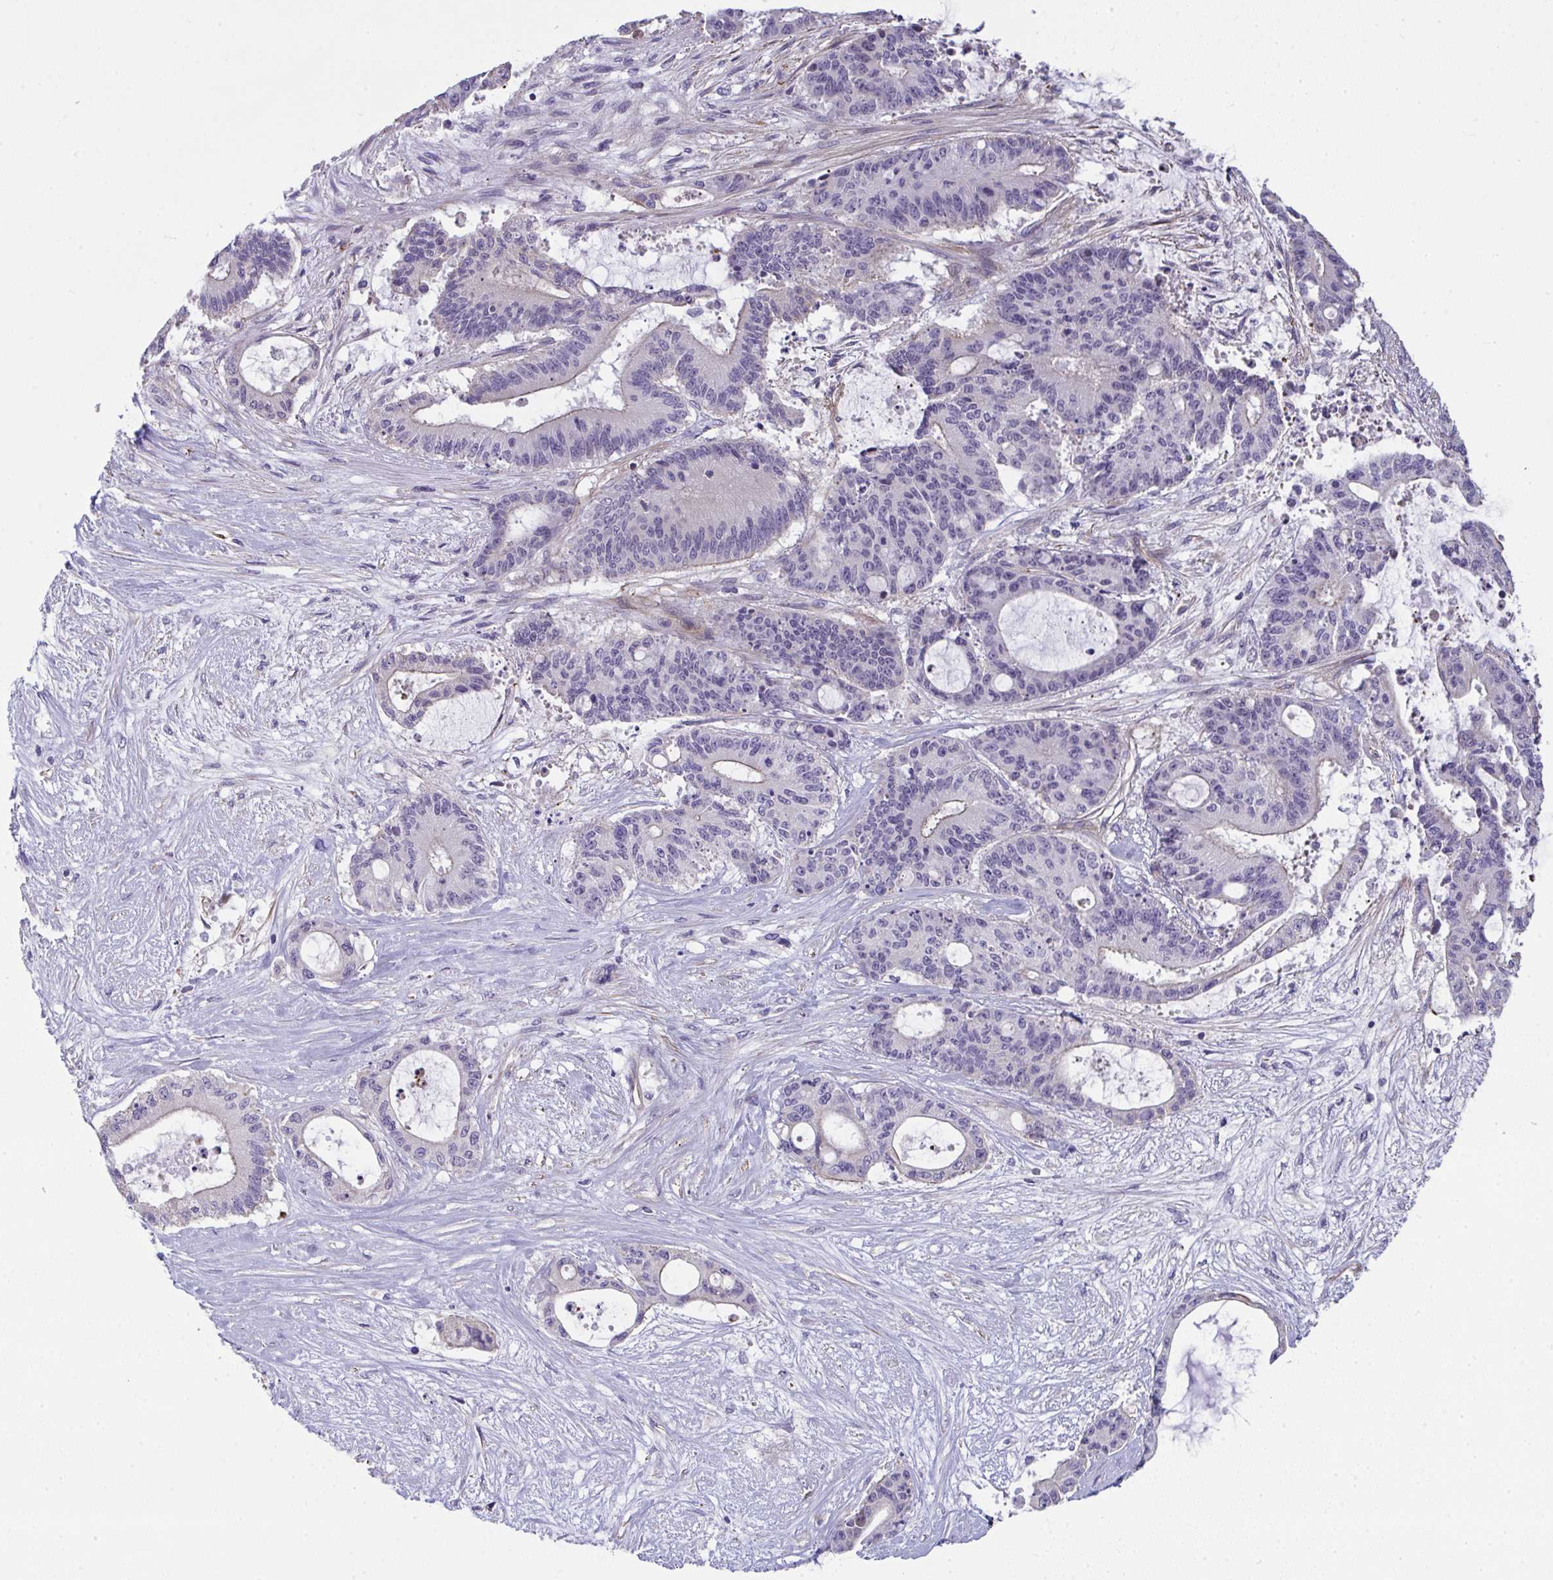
{"staining": {"intensity": "negative", "quantity": "none", "location": "none"}, "tissue": "liver cancer", "cell_type": "Tumor cells", "image_type": "cancer", "snomed": [{"axis": "morphology", "description": "Normal tissue, NOS"}, {"axis": "morphology", "description": "Cholangiocarcinoma"}, {"axis": "topography", "description": "Liver"}, {"axis": "topography", "description": "Peripheral nerve tissue"}], "caption": "Liver cancer (cholangiocarcinoma) was stained to show a protein in brown. There is no significant positivity in tumor cells. (DAB immunohistochemistry, high magnification).", "gene": "MYL12A", "patient": {"sex": "female", "age": 73}}